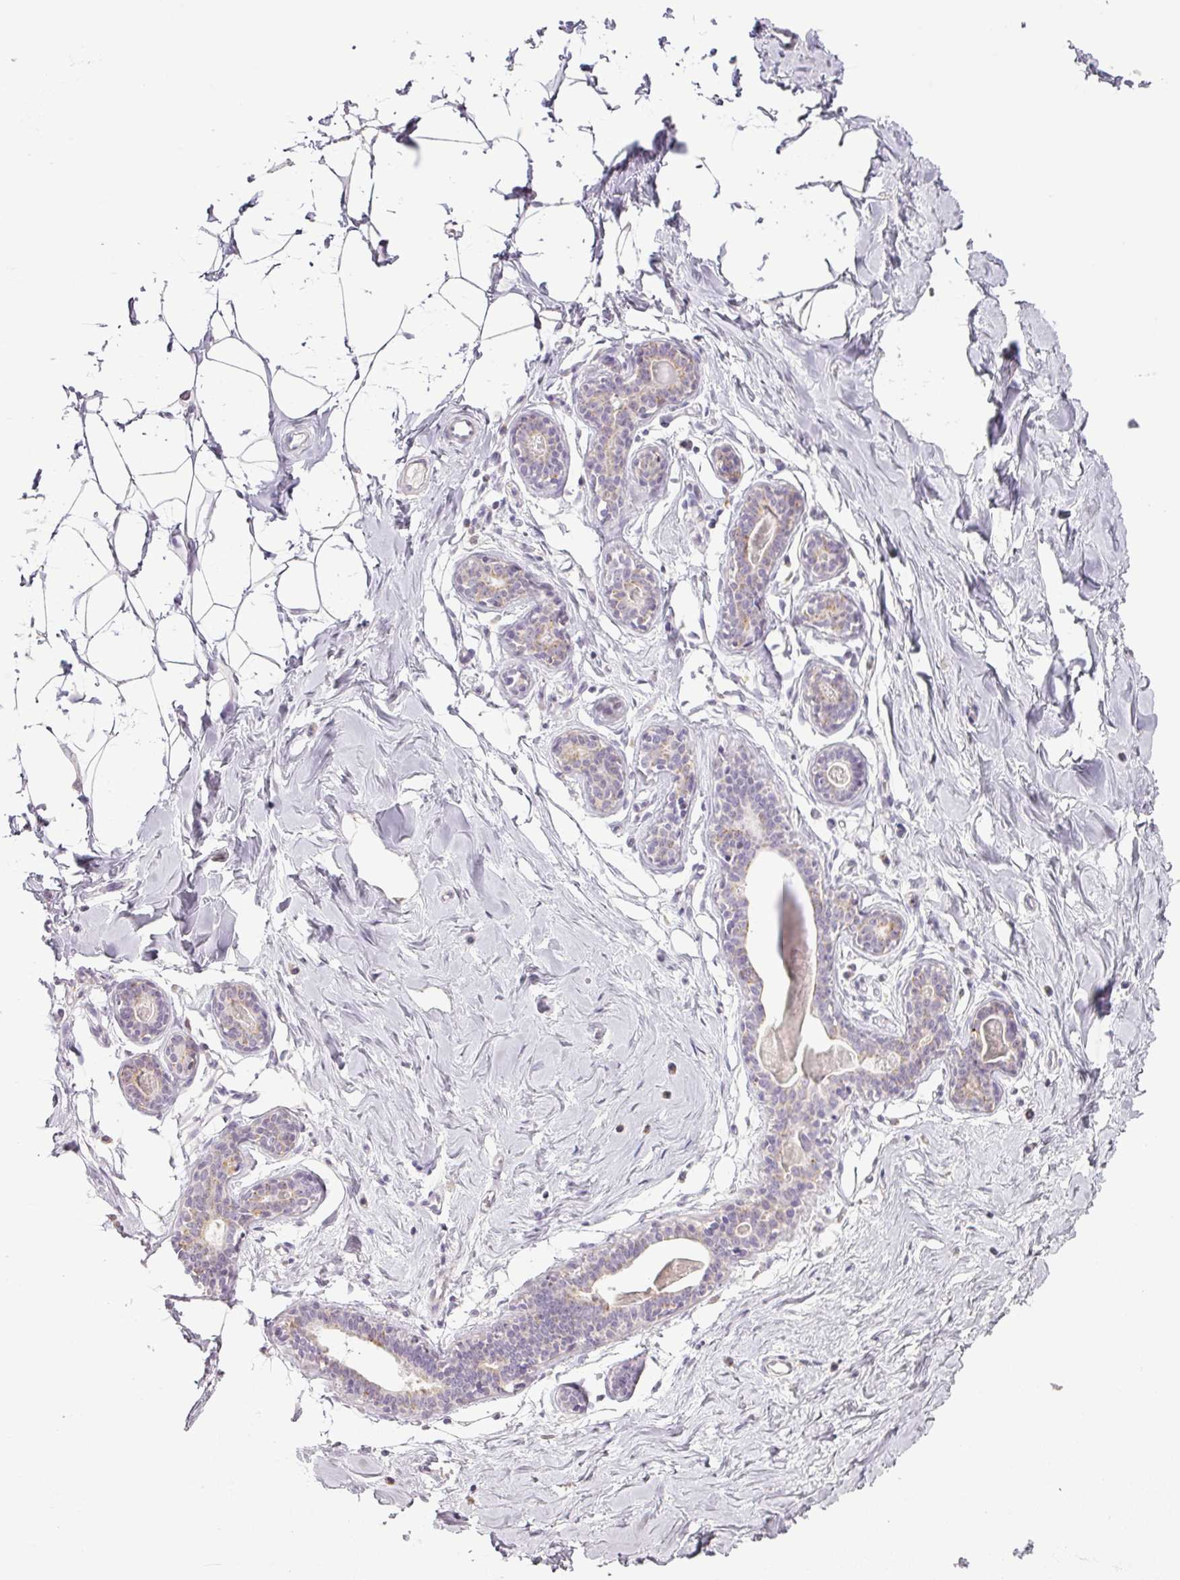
{"staining": {"intensity": "negative", "quantity": "none", "location": "none"}, "tissue": "breast", "cell_type": "Adipocytes", "image_type": "normal", "snomed": [{"axis": "morphology", "description": "Normal tissue, NOS"}, {"axis": "topography", "description": "Breast"}], "caption": "Protein analysis of benign breast reveals no significant positivity in adipocytes.", "gene": "HMCN2", "patient": {"sex": "female", "age": 23}}